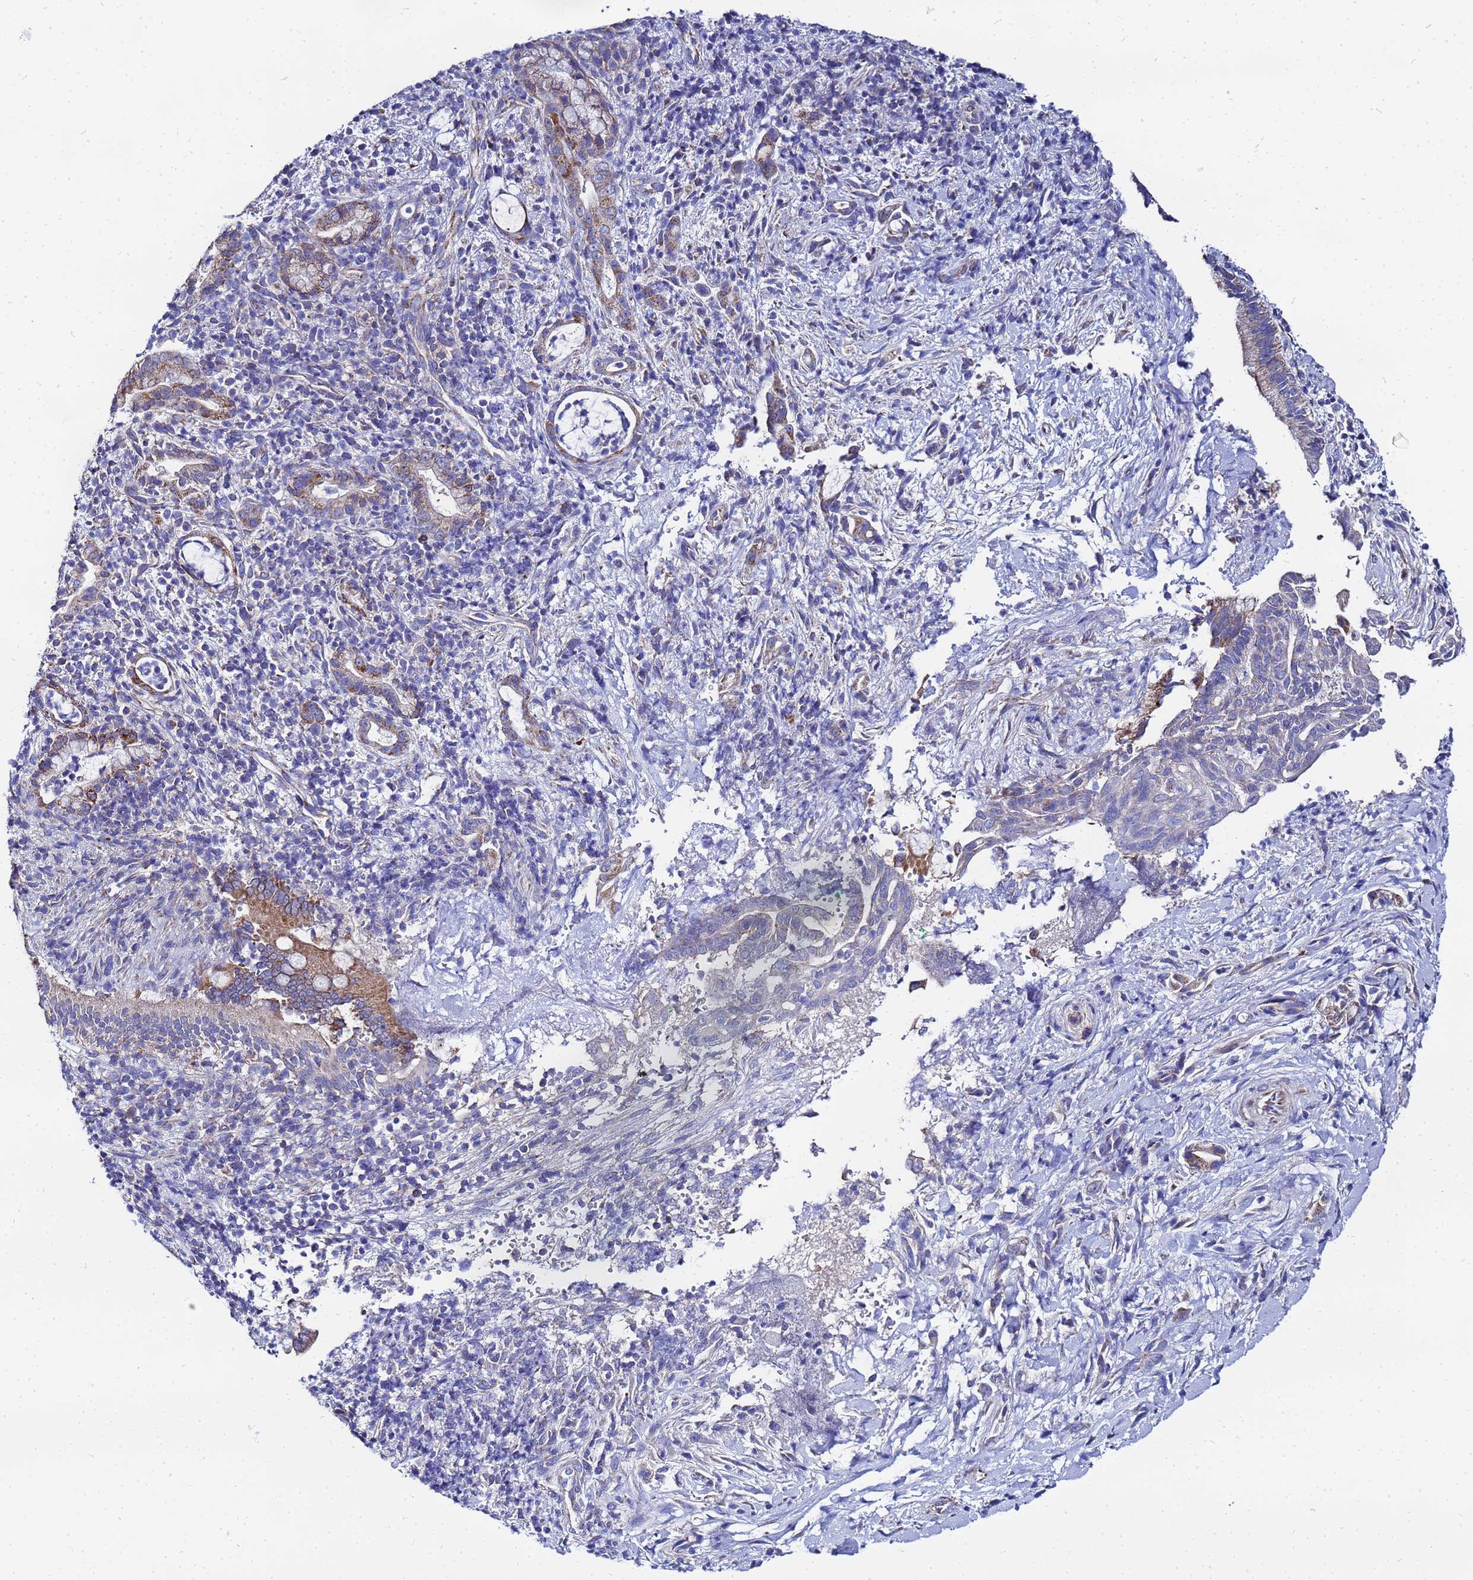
{"staining": {"intensity": "moderate", "quantity": ">75%", "location": "cytoplasmic/membranous"}, "tissue": "pancreatic cancer", "cell_type": "Tumor cells", "image_type": "cancer", "snomed": [{"axis": "morphology", "description": "Normal tissue, NOS"}, {"axis": "morphology", "description": "Adenocarcinoma, NOS"}, {"axis": "topography", "description": "Pancreas"}], "caption": "DAB immunohistochemical staining of adenocarcinoma (pancreatic) reveals moderate cytoplasmic/membranous protein expression in about >75% of tumor cells.", "gene": "FAHD2A", "patient": {"sex": "female", "age": 55}}